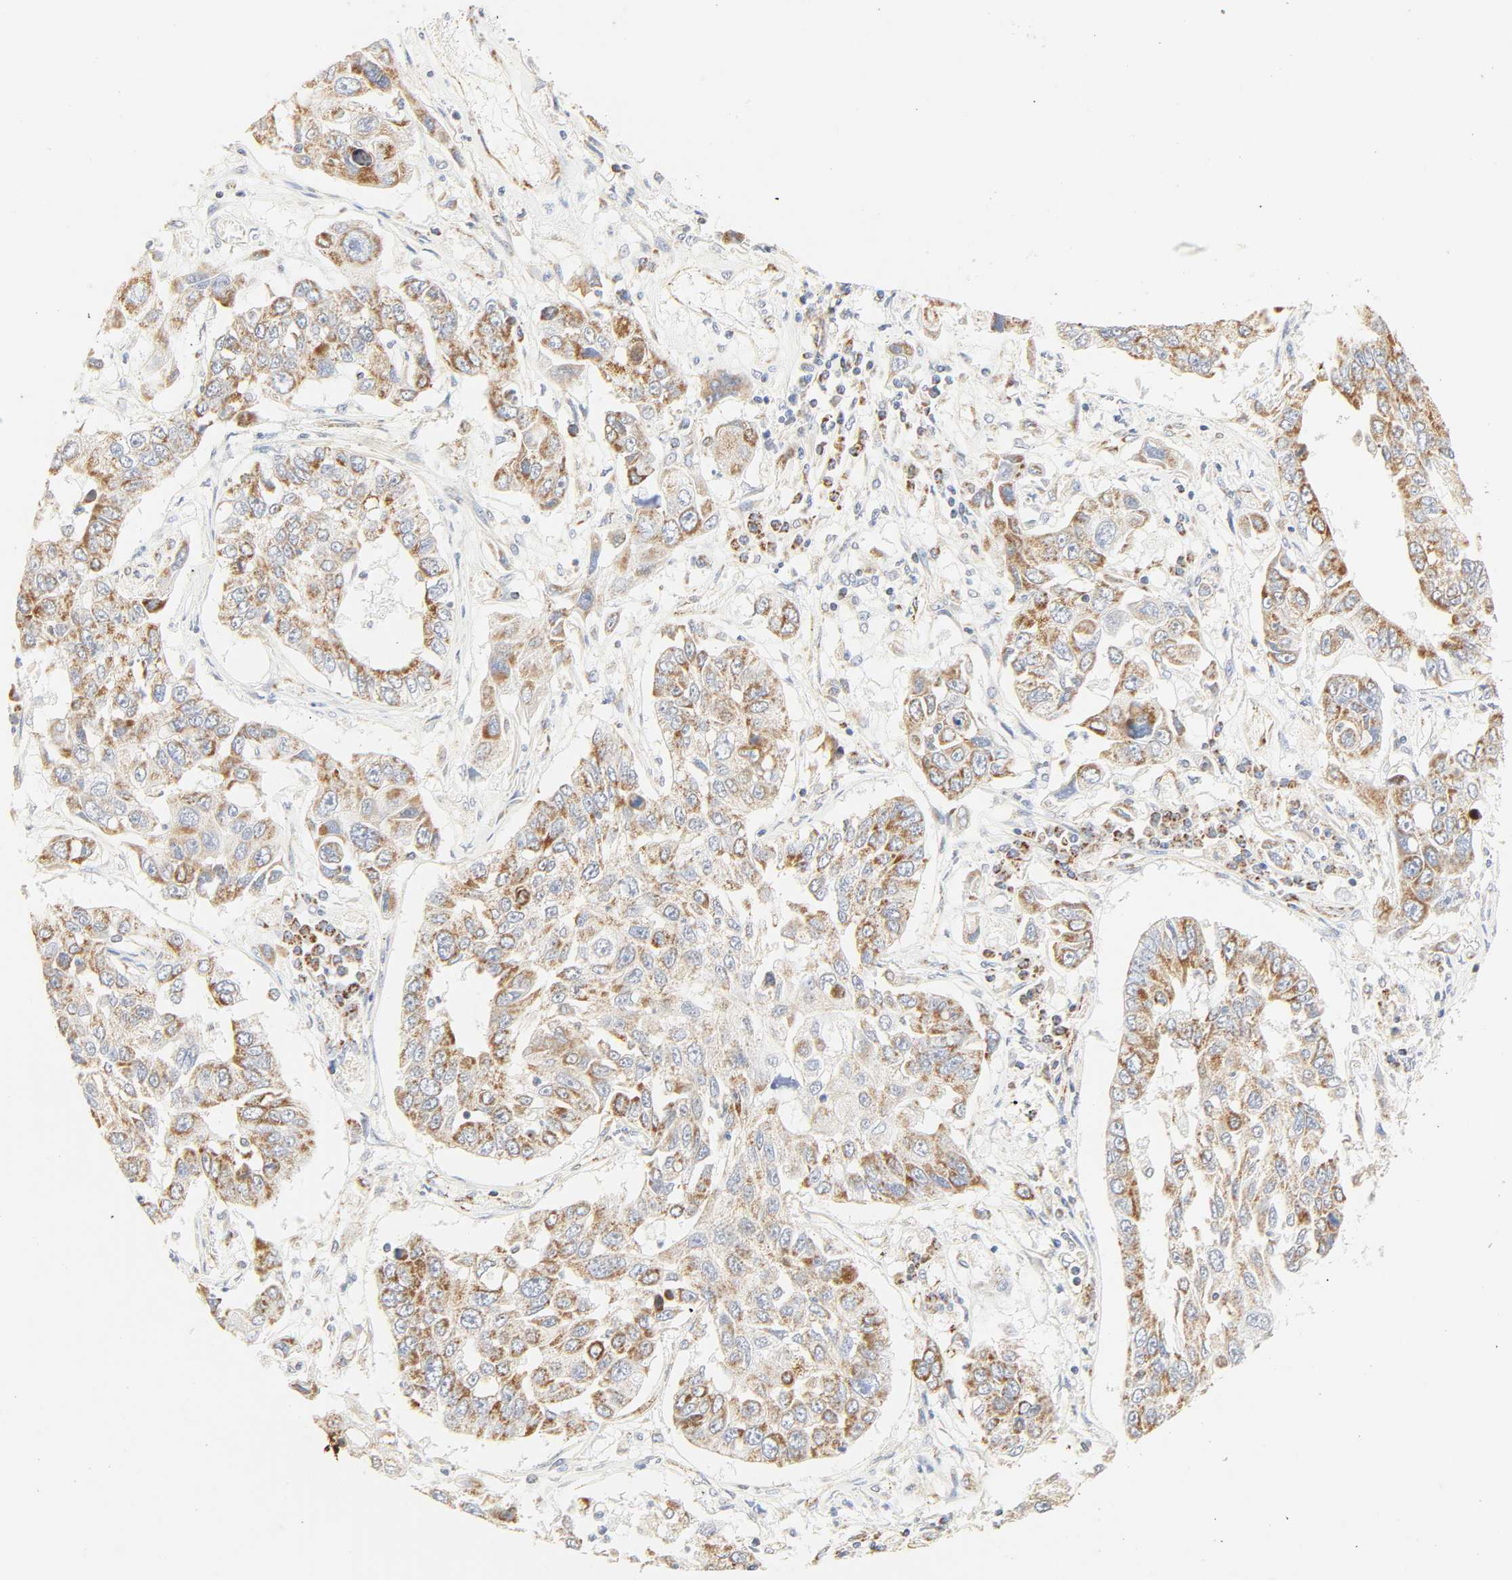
{"staining": {"intensity": "moderate", "quantity": "25%-75%", "location": "cytoplasmic/membranous"}, "tissue": "lung cancer", "cell_type": "Tumor cells", "image_type": "cancer", "snomed": [{"axis": "morphology", "description": "Squamous cell carcinoma, NOS"}, {"axis": "topography", "description": "Lung"}], "caption": "The micrograph reveals a brown stain indicating the presence of a protein in the cytoplasmic/membranous of tumor cells in lung cancer (squamous cell carcinoma). (Stains: DAB (3,3'-diaminobenzidine) in brown, nuclei in blue, Microscopy: brightfield microscopy at high magnification).", "gene": "ACAT1", "patient": {"sex": "male", "age": 71}}